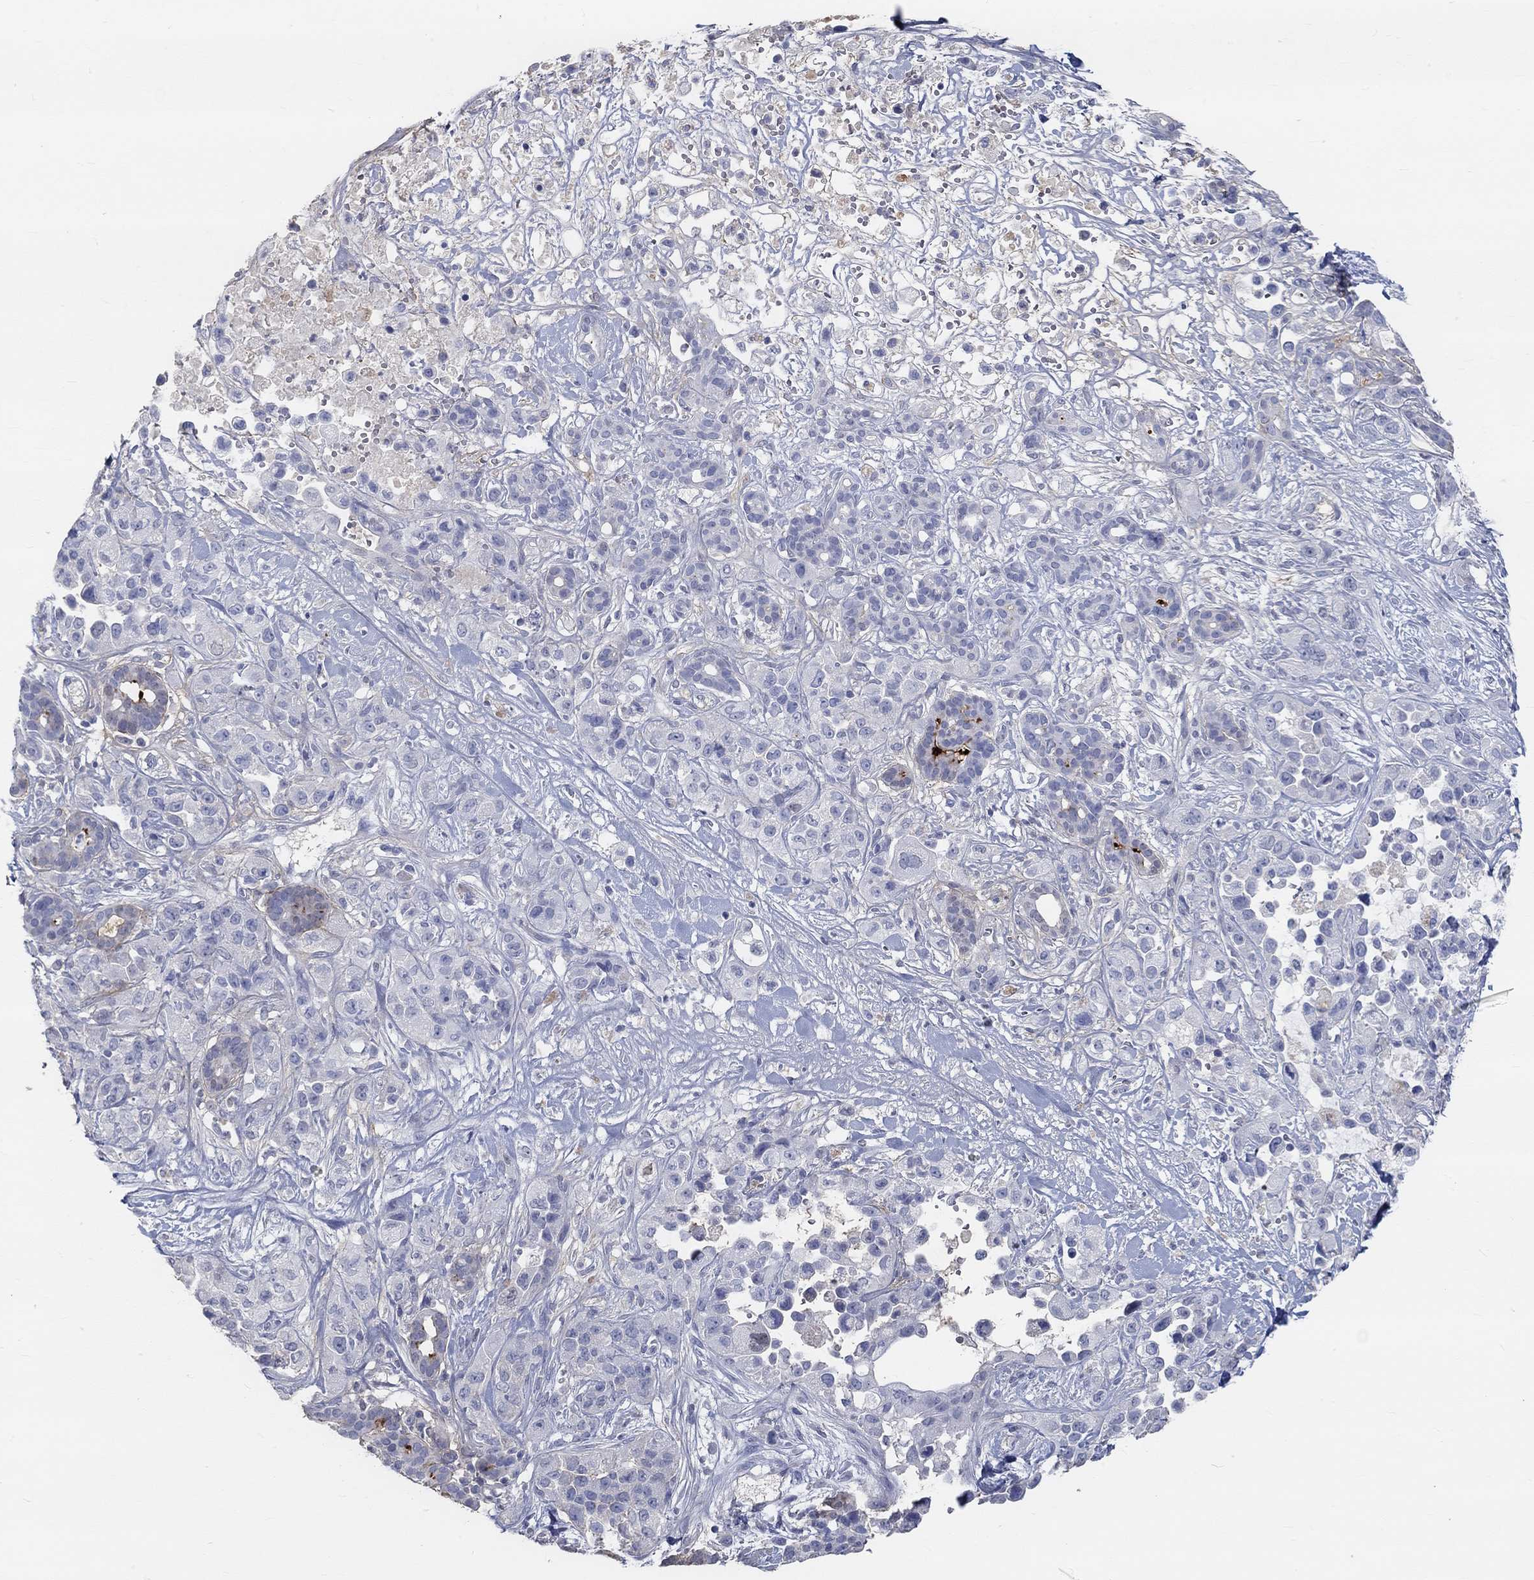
{"staining": {"intensity": "moderate", "quantity": "<25%", "location": "cytoplasmic/membranous"}, "tissue": "pancreatic cancer", "cell_type": "Tumor cells", "image_type": "cancer", "snomed": [{"axis": "morphology", "description": "Adenocarcinoma, NOS"}, {"axis": "topography", "description": "Pancreas"}], "caption": "Brown immunohistochemical staining in human pancreatic adenocarcinoma shows moderate cytoplasmic/membranous staining in approximately <25% of tumor cells.", "gene": "FGF2", "patient": {"sex": "male", "age": 44}}